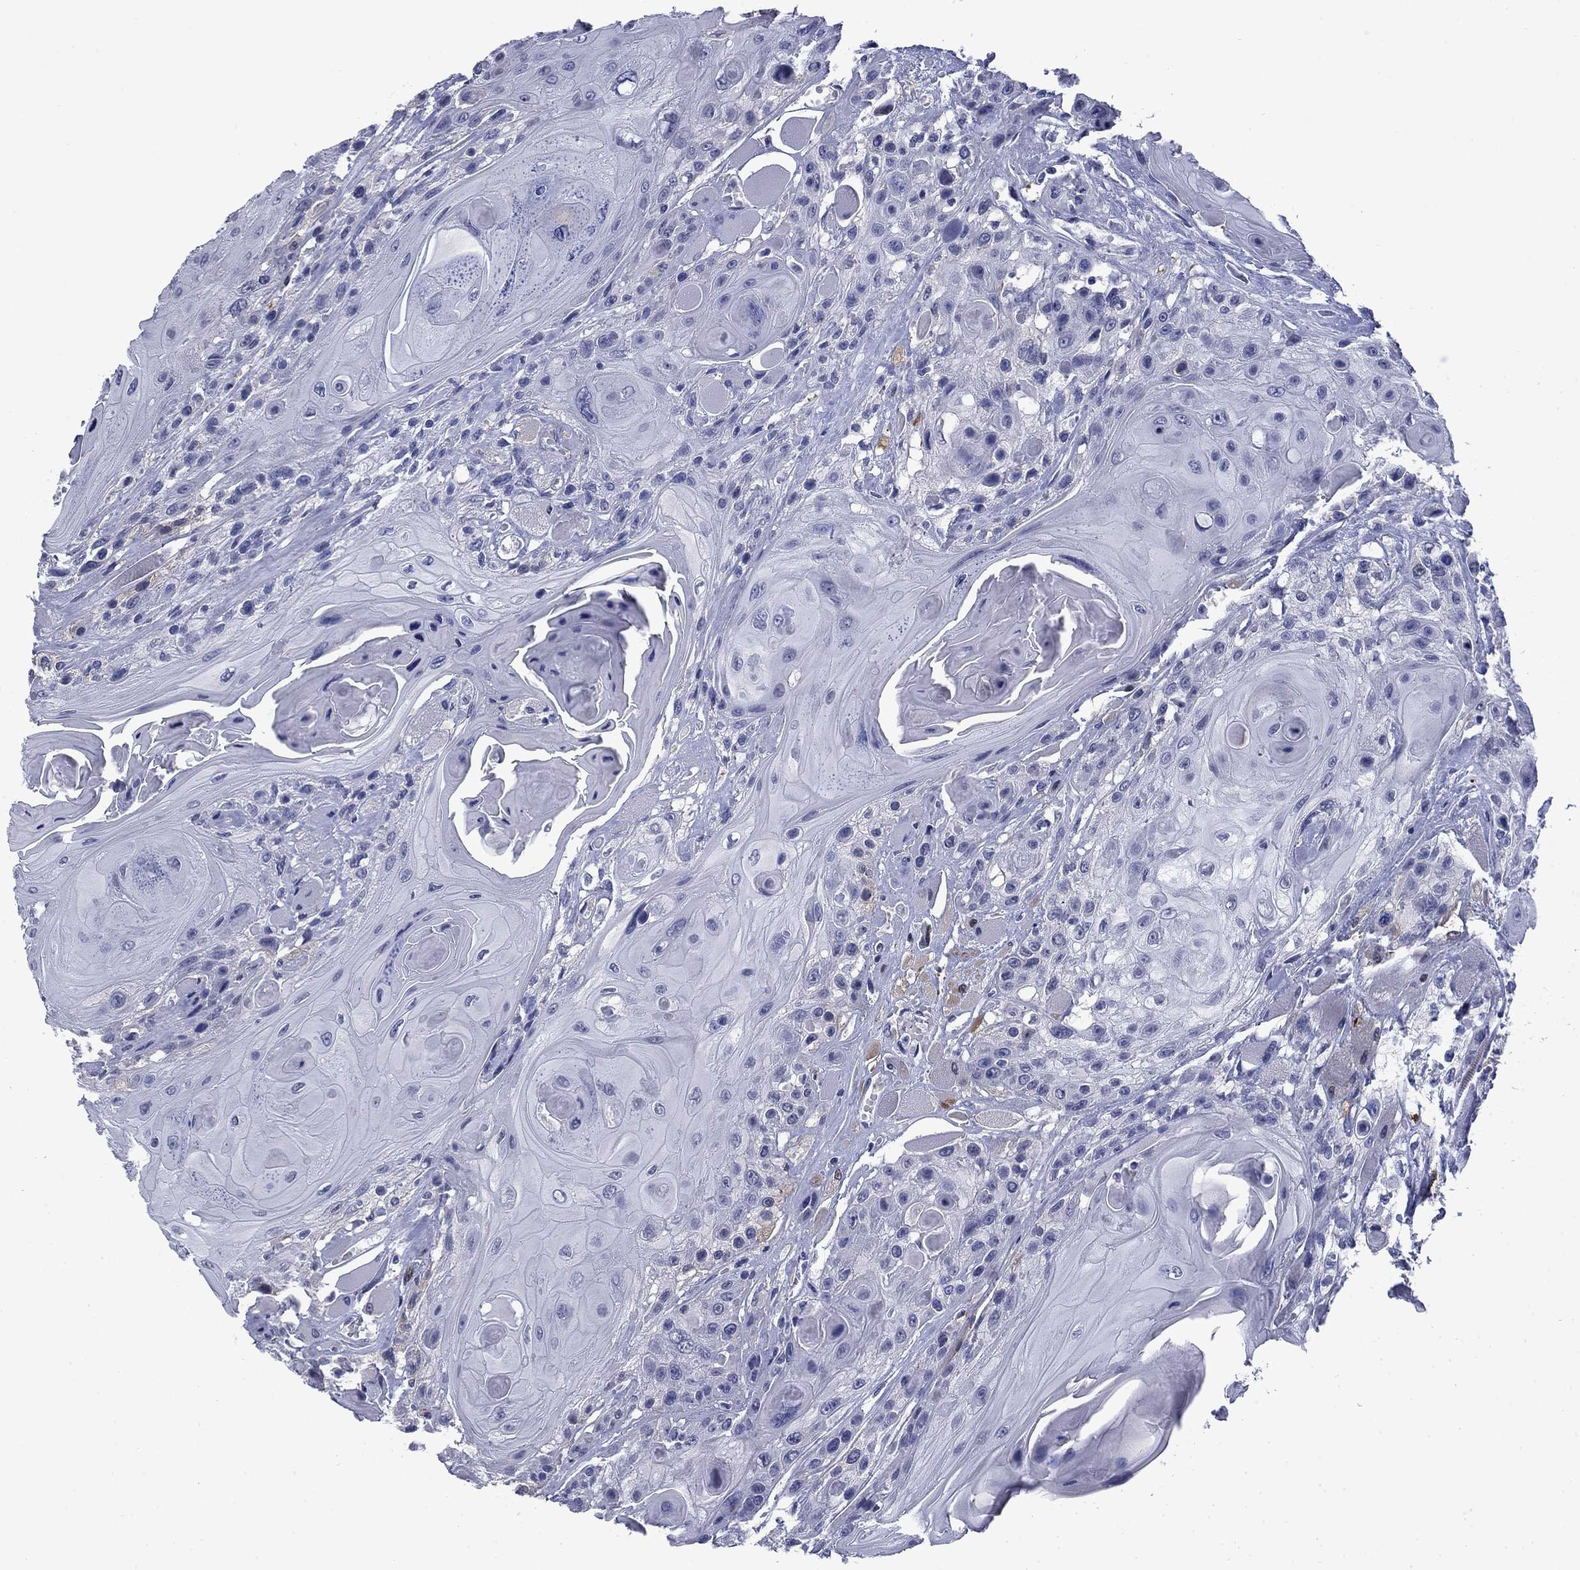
{"staining": {"intensity": "negative", "quantity": "none", "location": "none"}, "tissue": "head and neck cancer", "cell_type": "Tumor cells", "image_type": "cancer", "snomed": [{"axis": "morphology", "description": "Squamous cell carcinoma, NOS"}, {"axis": "topography", "description": "Head-Neck"}], "caption": "IHC photomicrograph of neoplastic tissue: head and neck cancer stained with DAB shows no significant protein positivity in tumor cells. (DAB immunohistochemistry (IHC), high magnification).", "gene": "BCL2L14", "patient": {"sex": "female", "age": 59}}